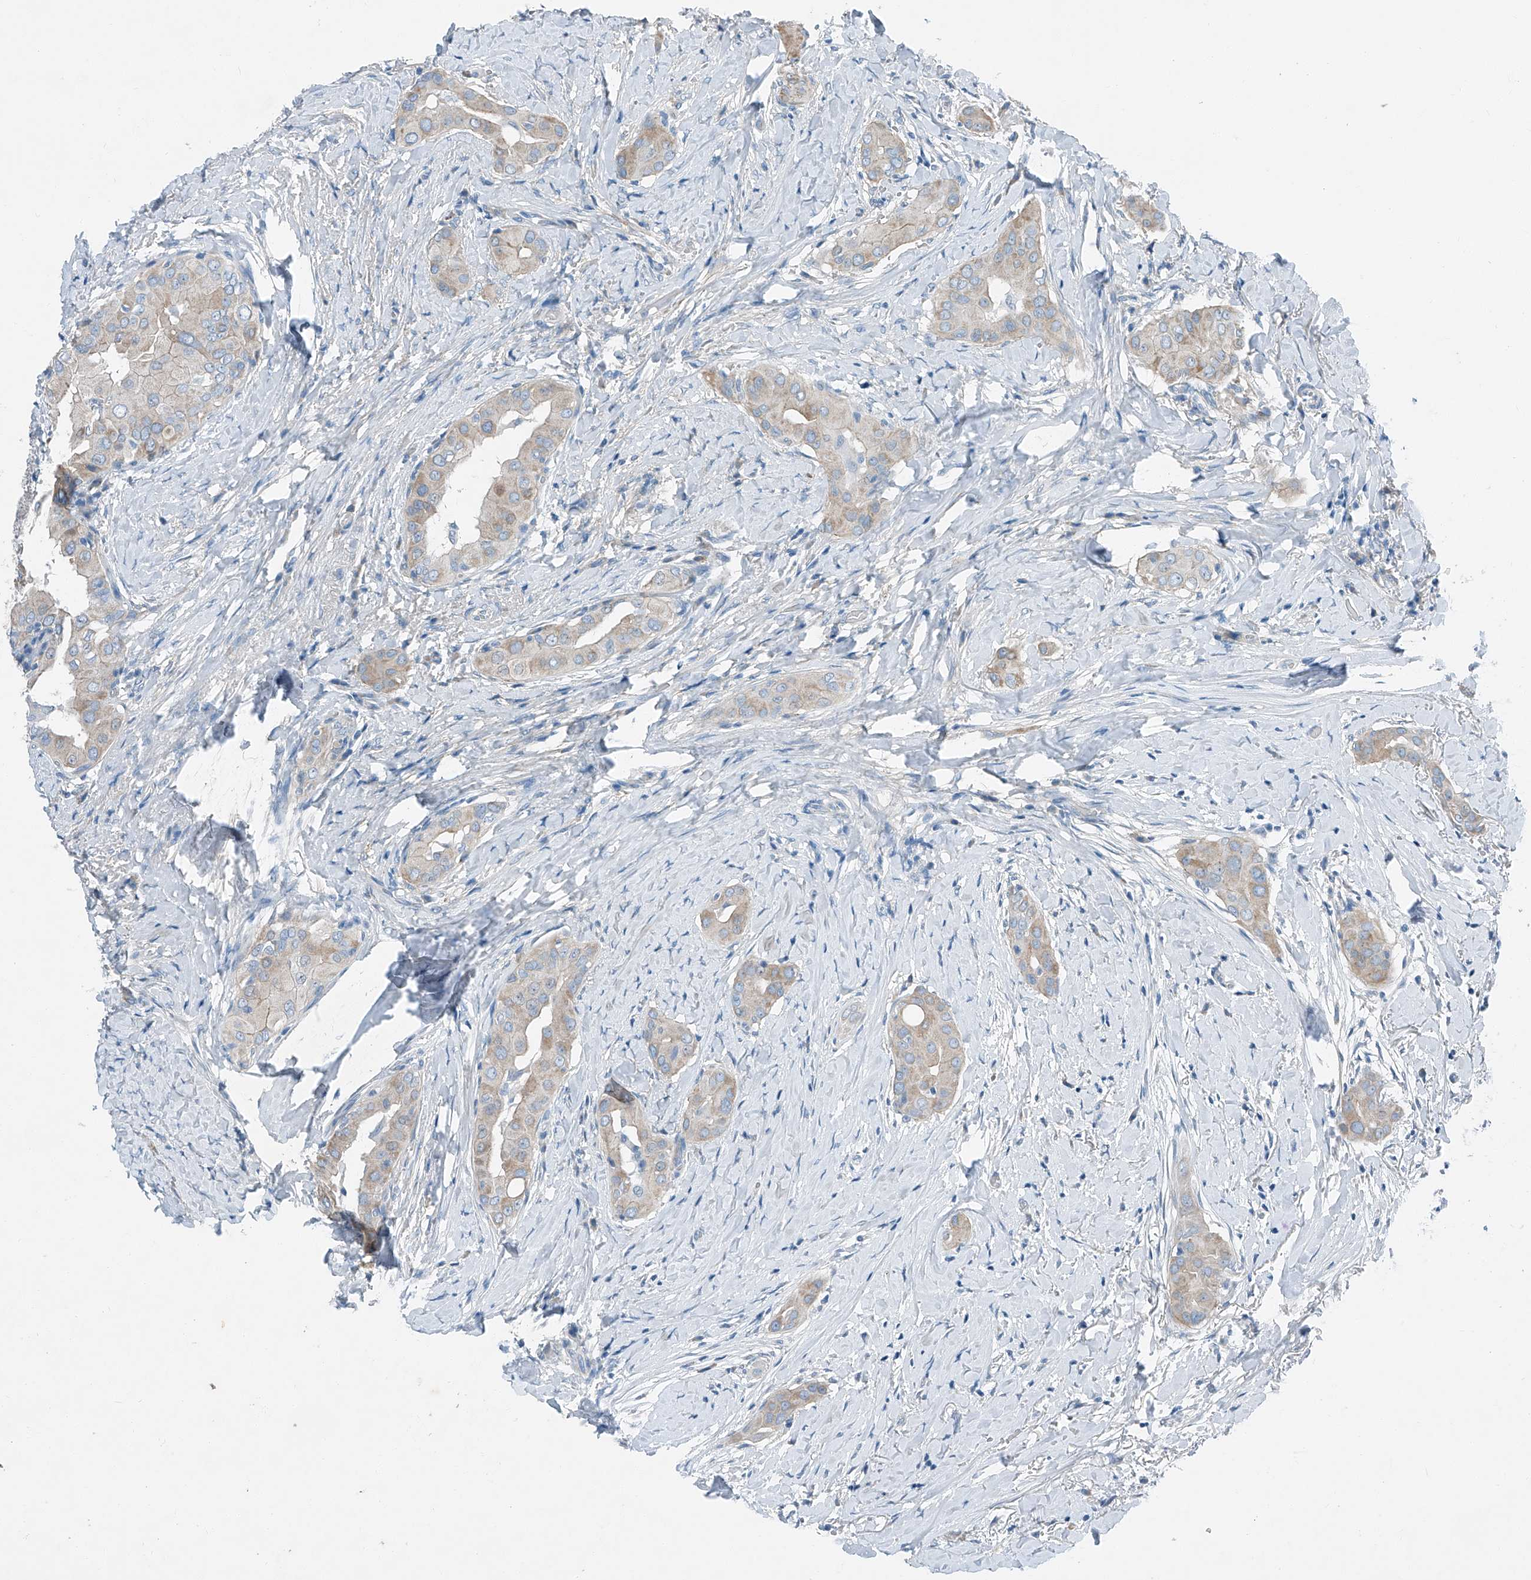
{"staining": {"intensity": "weak", "quantity": "25%-75%", "location": "cytoplasmic/membranous"}, "tissue": "thyroid cancer", "cell_type": "Tumor cells", "image_type": "cancer", "snomed": [{"axis": "morphology", "description": "Papillary adenocarcinoma, NOS"}, {"axis": "topography", "description": "Thyroid gland"}], "caption": "Thyroid cancer was stained to show a protein in brown. There is low levels of weak cytoplasmic/membranous staining in approximately 25%-75% of tumor cells.", "gene": "MDGA1", "patient": {"sex": "male", "age": 33}}